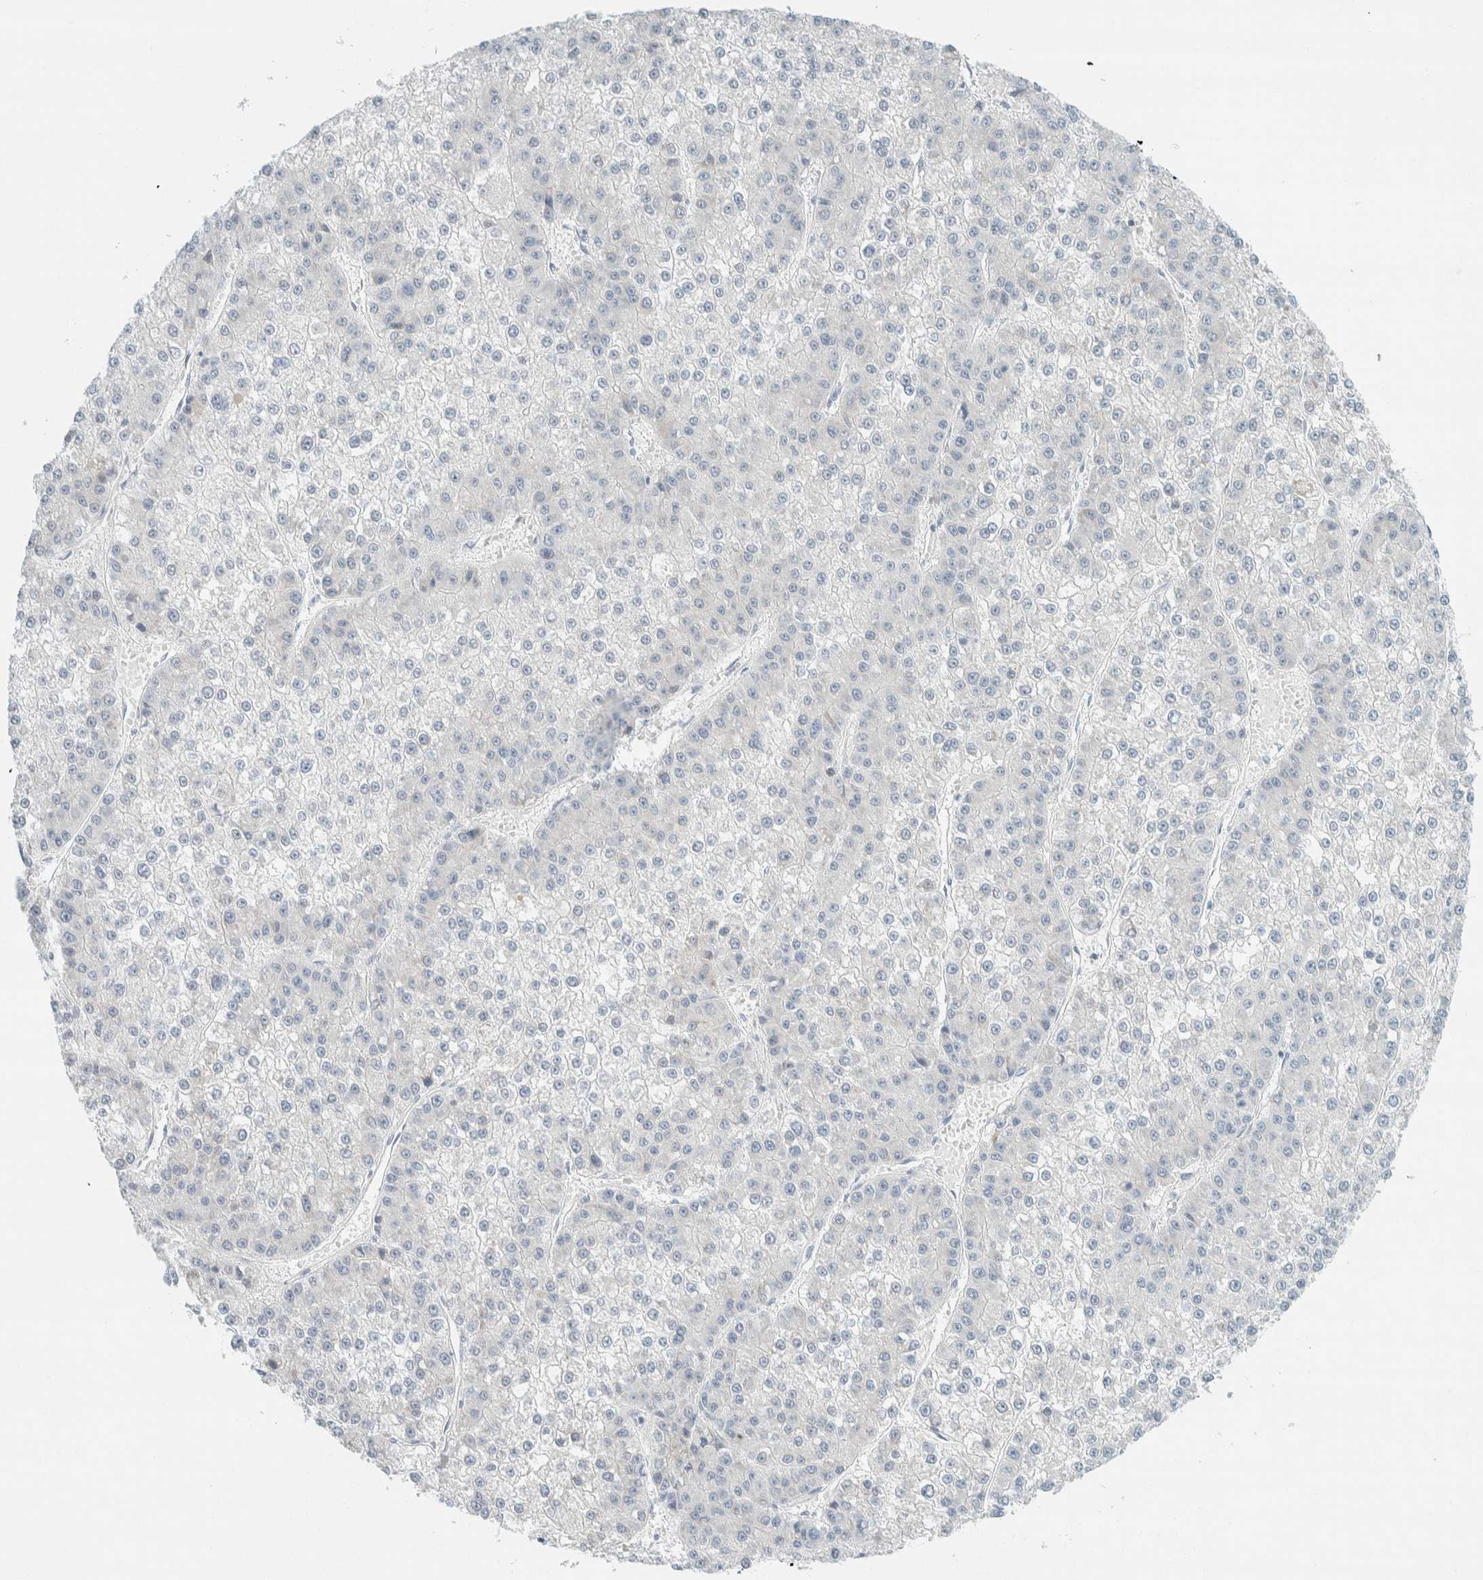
{"staining": {"intensity": "negative", "quantity": "none", "location": "none"}, "tissue": "liver cancer", "cell_type": "Tumor cells", "image_type": "cancer", "snomed": [{"axis": "morphology", "description": "Carcinoma, Hepatocellular, NOS"}, {"axis": "topography", "description": "Liver"}], "caption": "The immunohistochemistry micrograph has no significant expression in tumor cells of liver hepatocellular carcinoma tissue.", "gene": "ARHGAP27", "patient": {"sex": "female", "age": 73}}